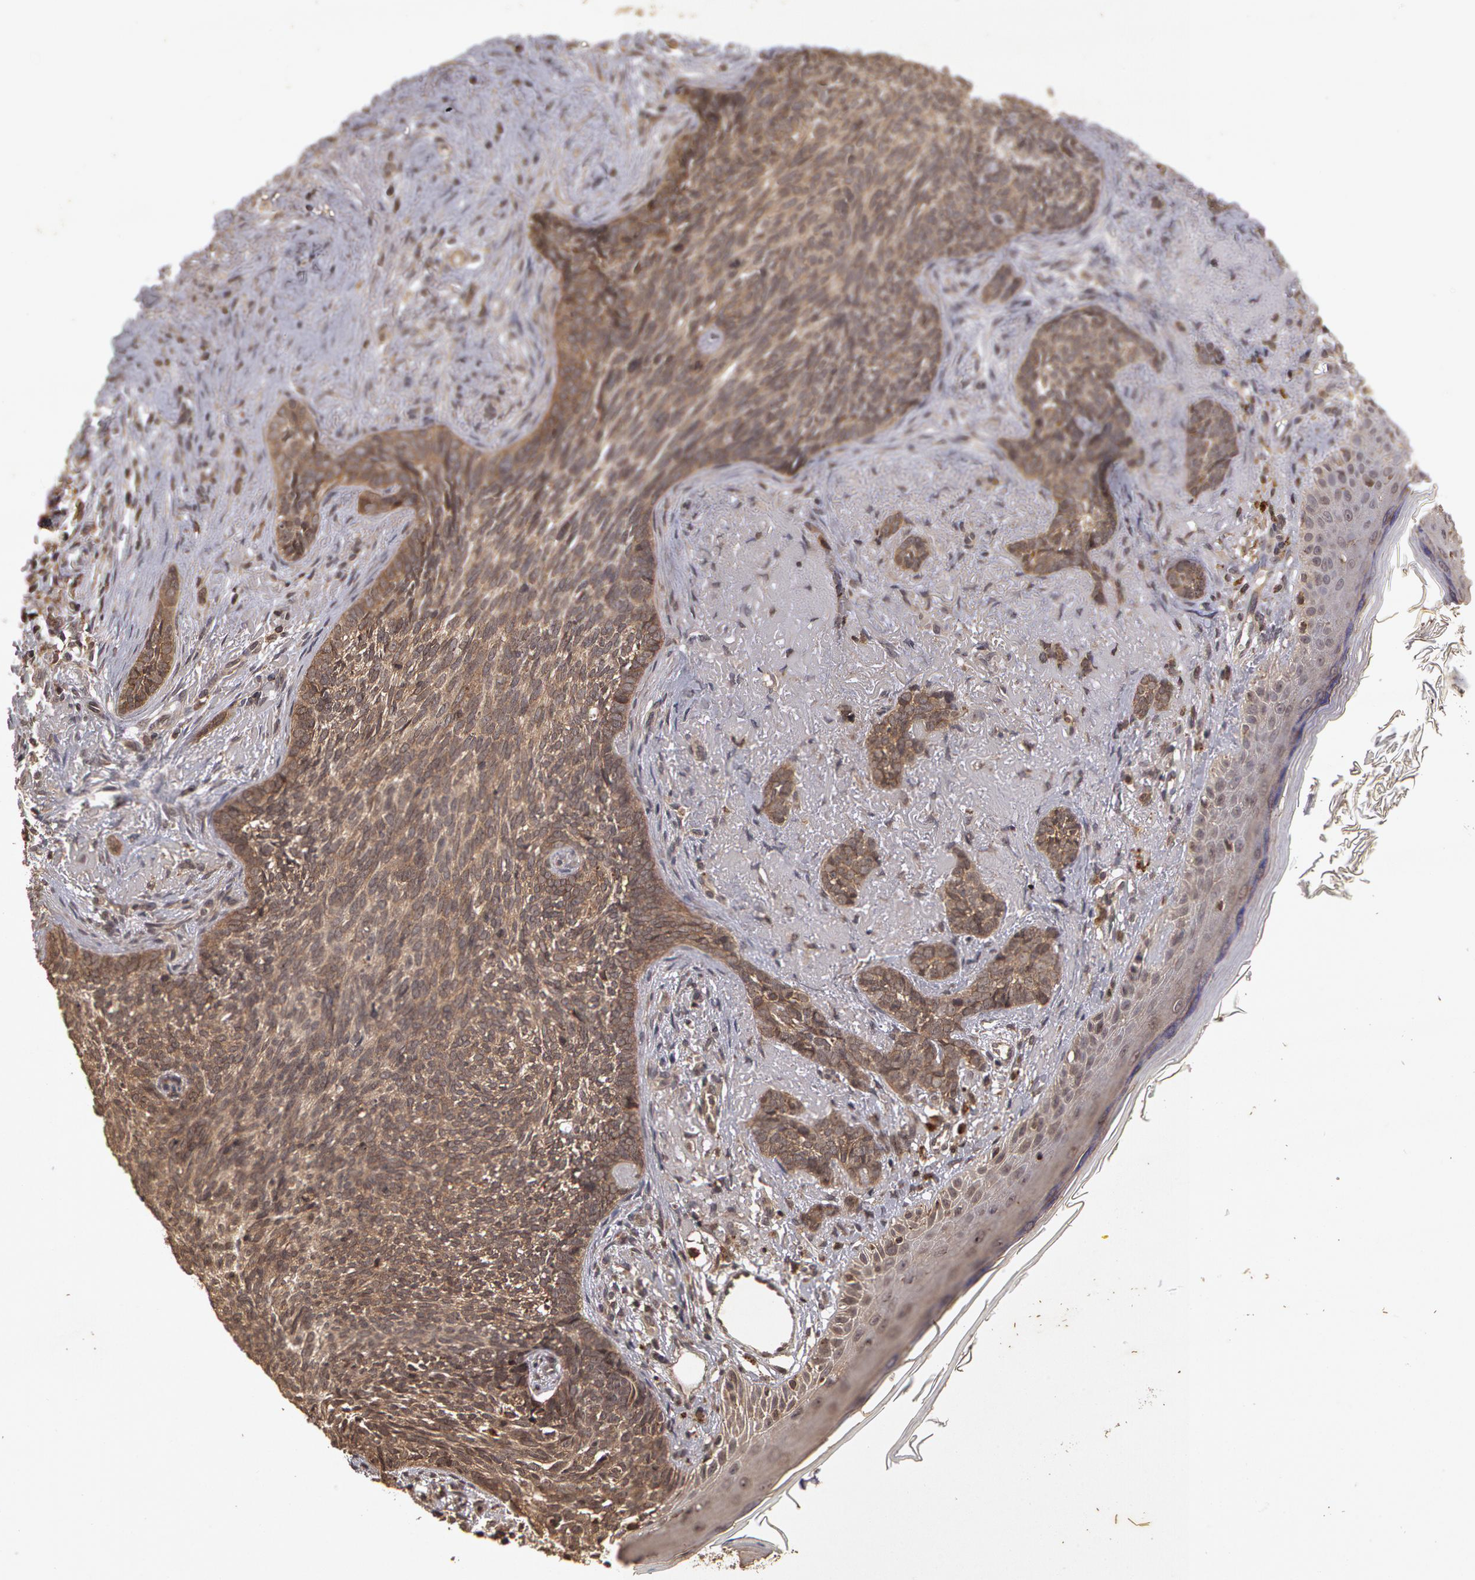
{"staining": {"intensity": "weak", "quantity": ">75%", "location": "cytoplasmic/membranous"}, "tissue": "skin cancer", "cell_type": "Tumor cells", "image_type": "cancer", "snomed": [{"axis": "morphology", "description": "Basal cell carcinoma"}, {"axis": "topography", "description": "Skin"}], "caption": "An image of basal cell carcinoma (skin) stained for a protein displays weak cytoplasmic/membranous brown staining in tumor cells. The protein of interest is stained brown, and the nuclei are stained in blue (DAB (3,3'-diaminobenzidine) IHC with brightfield microscopy, high magnification).", "gene": "CALR", "patient": {"sex": "female", "age": 81}}